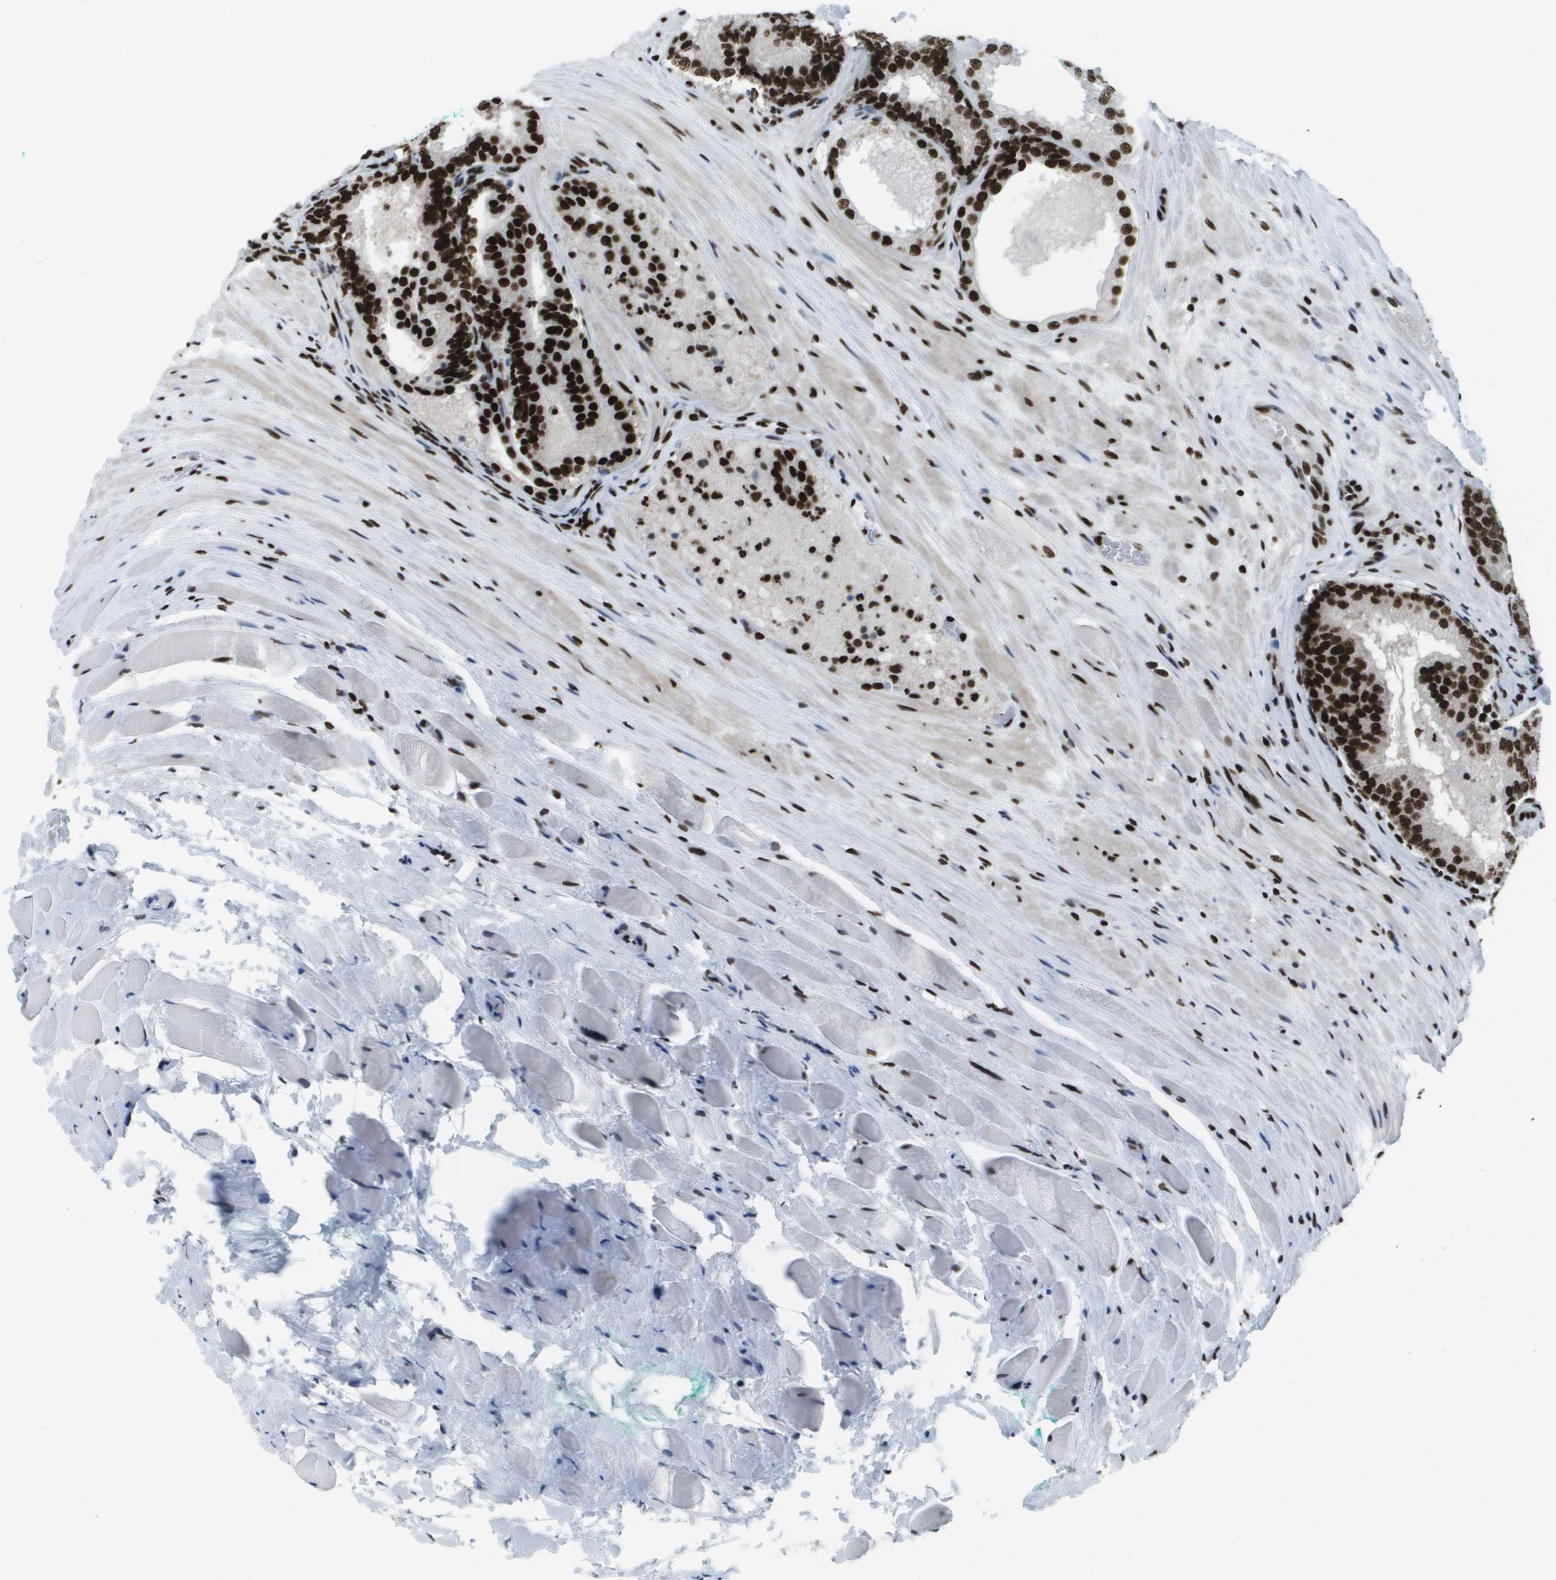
{"staining": {"intensity": "strong", "quantity": ">75%", "location": "nuclear"}, "tissue": "prostate cancer", "cell_type": "Tumor cells", "image_type": "cancer", "snomed": [{"axis": "morphology", "description": "Adenocarcinoma, High grade"}, {"axis": "topography", "description": "Prostate"}], "caption": "A high amount of strong nuclear positivity is identified in approximately >75% of tumor cells in high-grade adenocarcinoma (prostate) tissue. (Stains: DAB (3,3'-diaminobenzidine) in brown, nuclei in blue, Microscopy: brightfield microscopy at high magnification).", "gene": "GLYR1", "patient": {"sex": "male", "age": 59}}